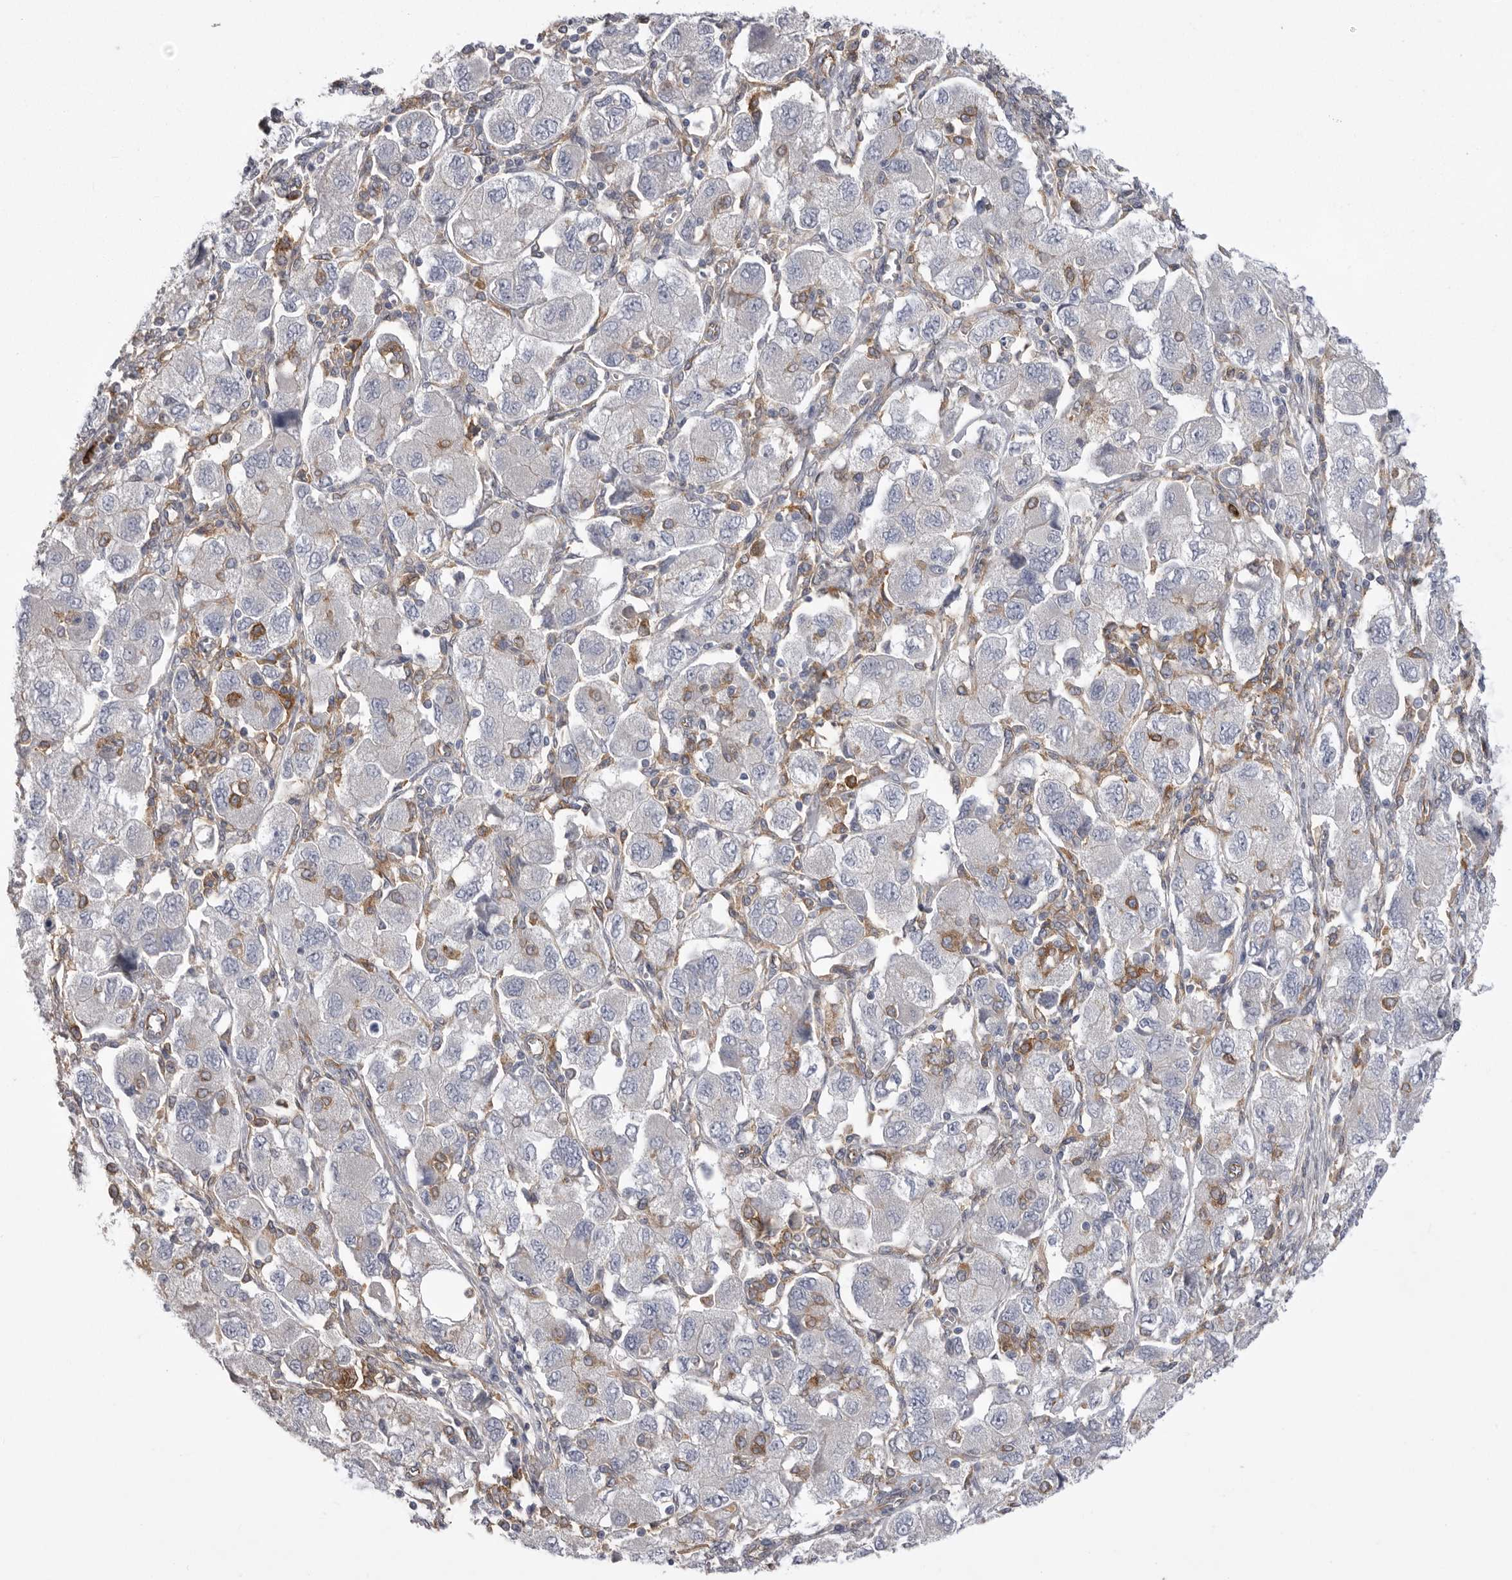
{"staining": {"intensity": "negative", "quantity": "none", "location": "none"}, "tissue": "ovarian cancer", "cell_type": "Tumor cells", "image_type": "cancer", "snomed": [{"axis": "morphology", "description": "Carcinoma, NOS"}, {"axis": "morphology", "description": "Cystadenocarcinoma, serous, NOS"}, {"axis": "topography", "description": "Ovary"}], "caption": "A micrograph of ovarian cancer stained for a protein reveals no brown staining in tumor cells.", "gene": "SIGLEC10", "patient": {"sex": "female", "age": 69}}